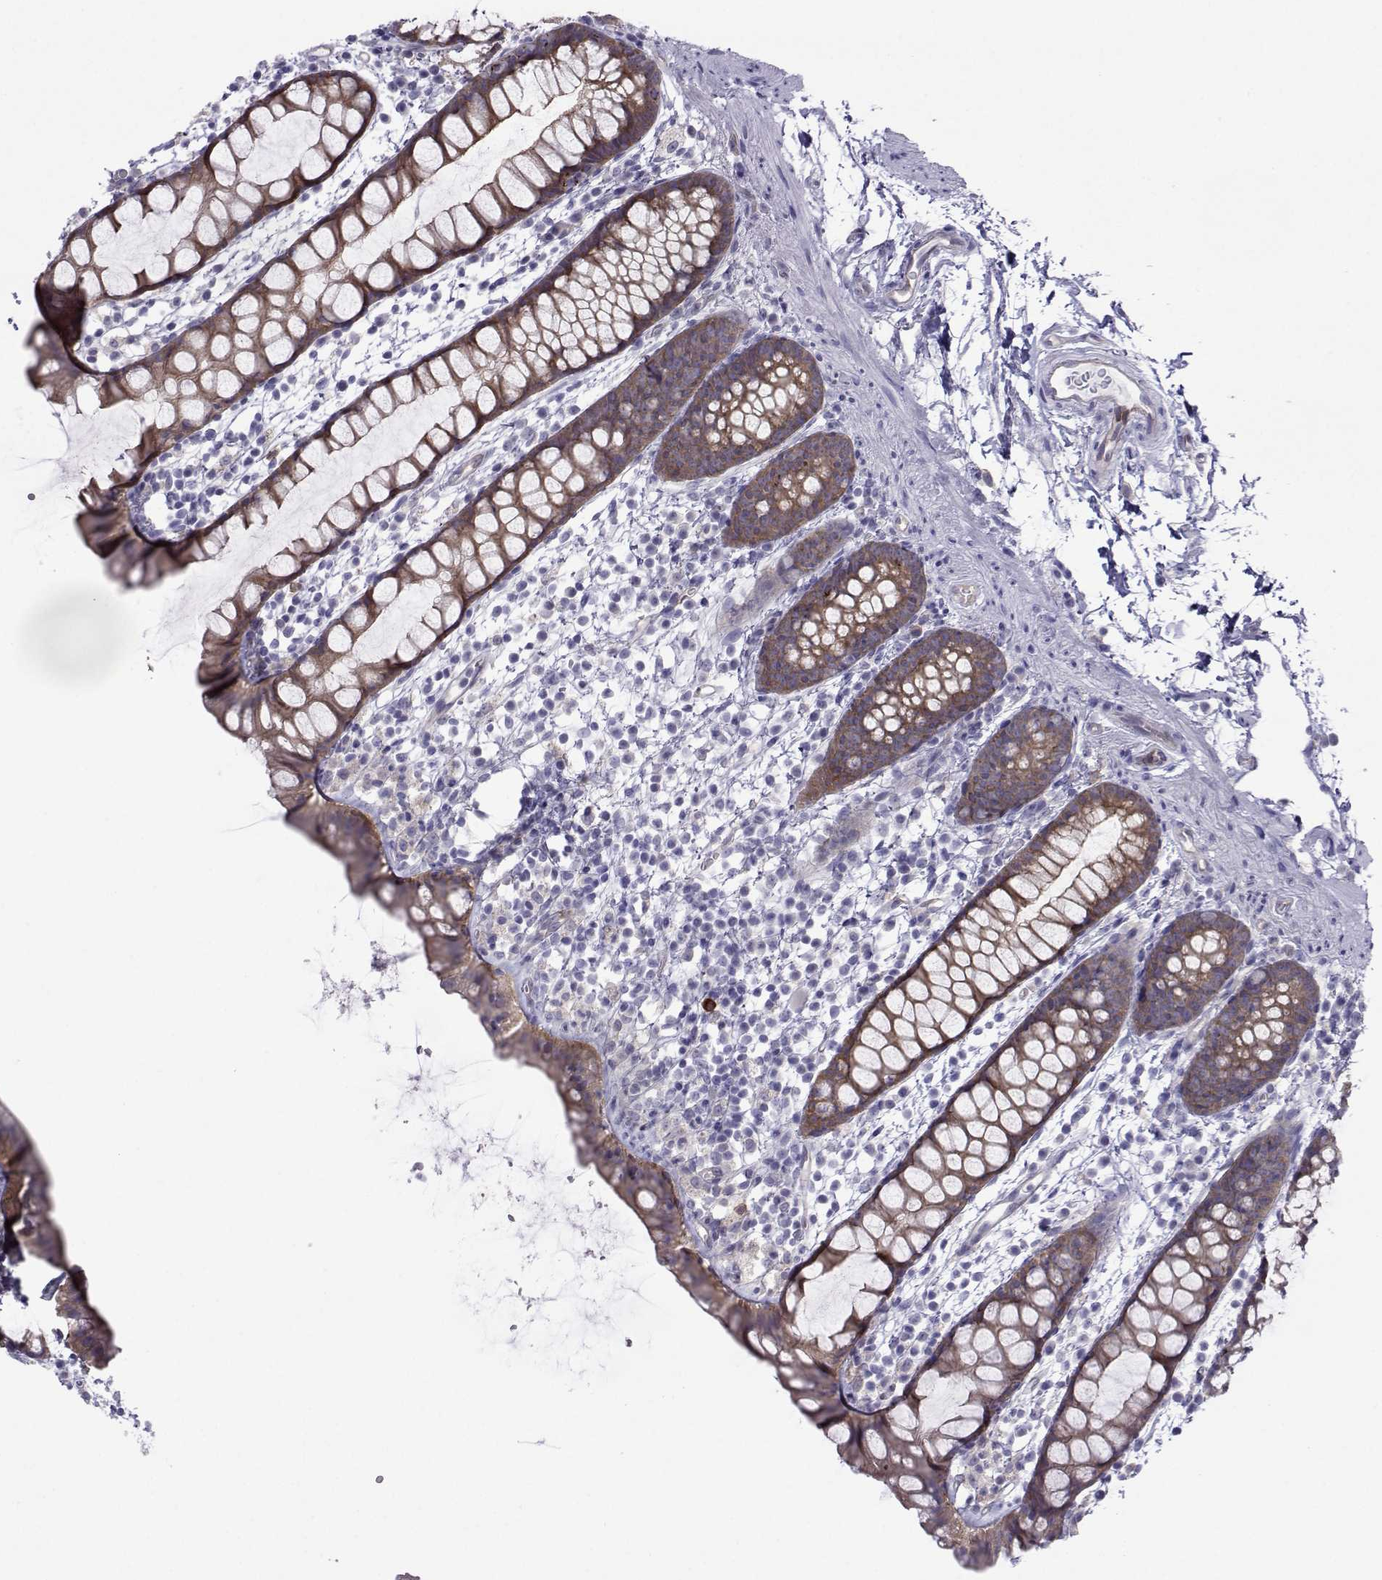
{"staining": {"intensity": "moderate", "quantity": "<25%", "location": "cytoplasmic/membranous"}, "tissue": "rectum", "cell_type": "Glandular cells", "image_type": "normal", "snomed": [{"axis": "morphology", "description": "Normal tissue, NOS"}, {"axis": "topography", "description": "Rectum"}], "caption": "Immunohistochemistry (IHC) micrograph of benign human rectum stained for a protein (brown), which shows low levels of moderate cytoplasmic/membranous expression in approximately <25% of glandular cells.", "gene": "COL22A1", "patient": {"sex": "male", "age": 57}}